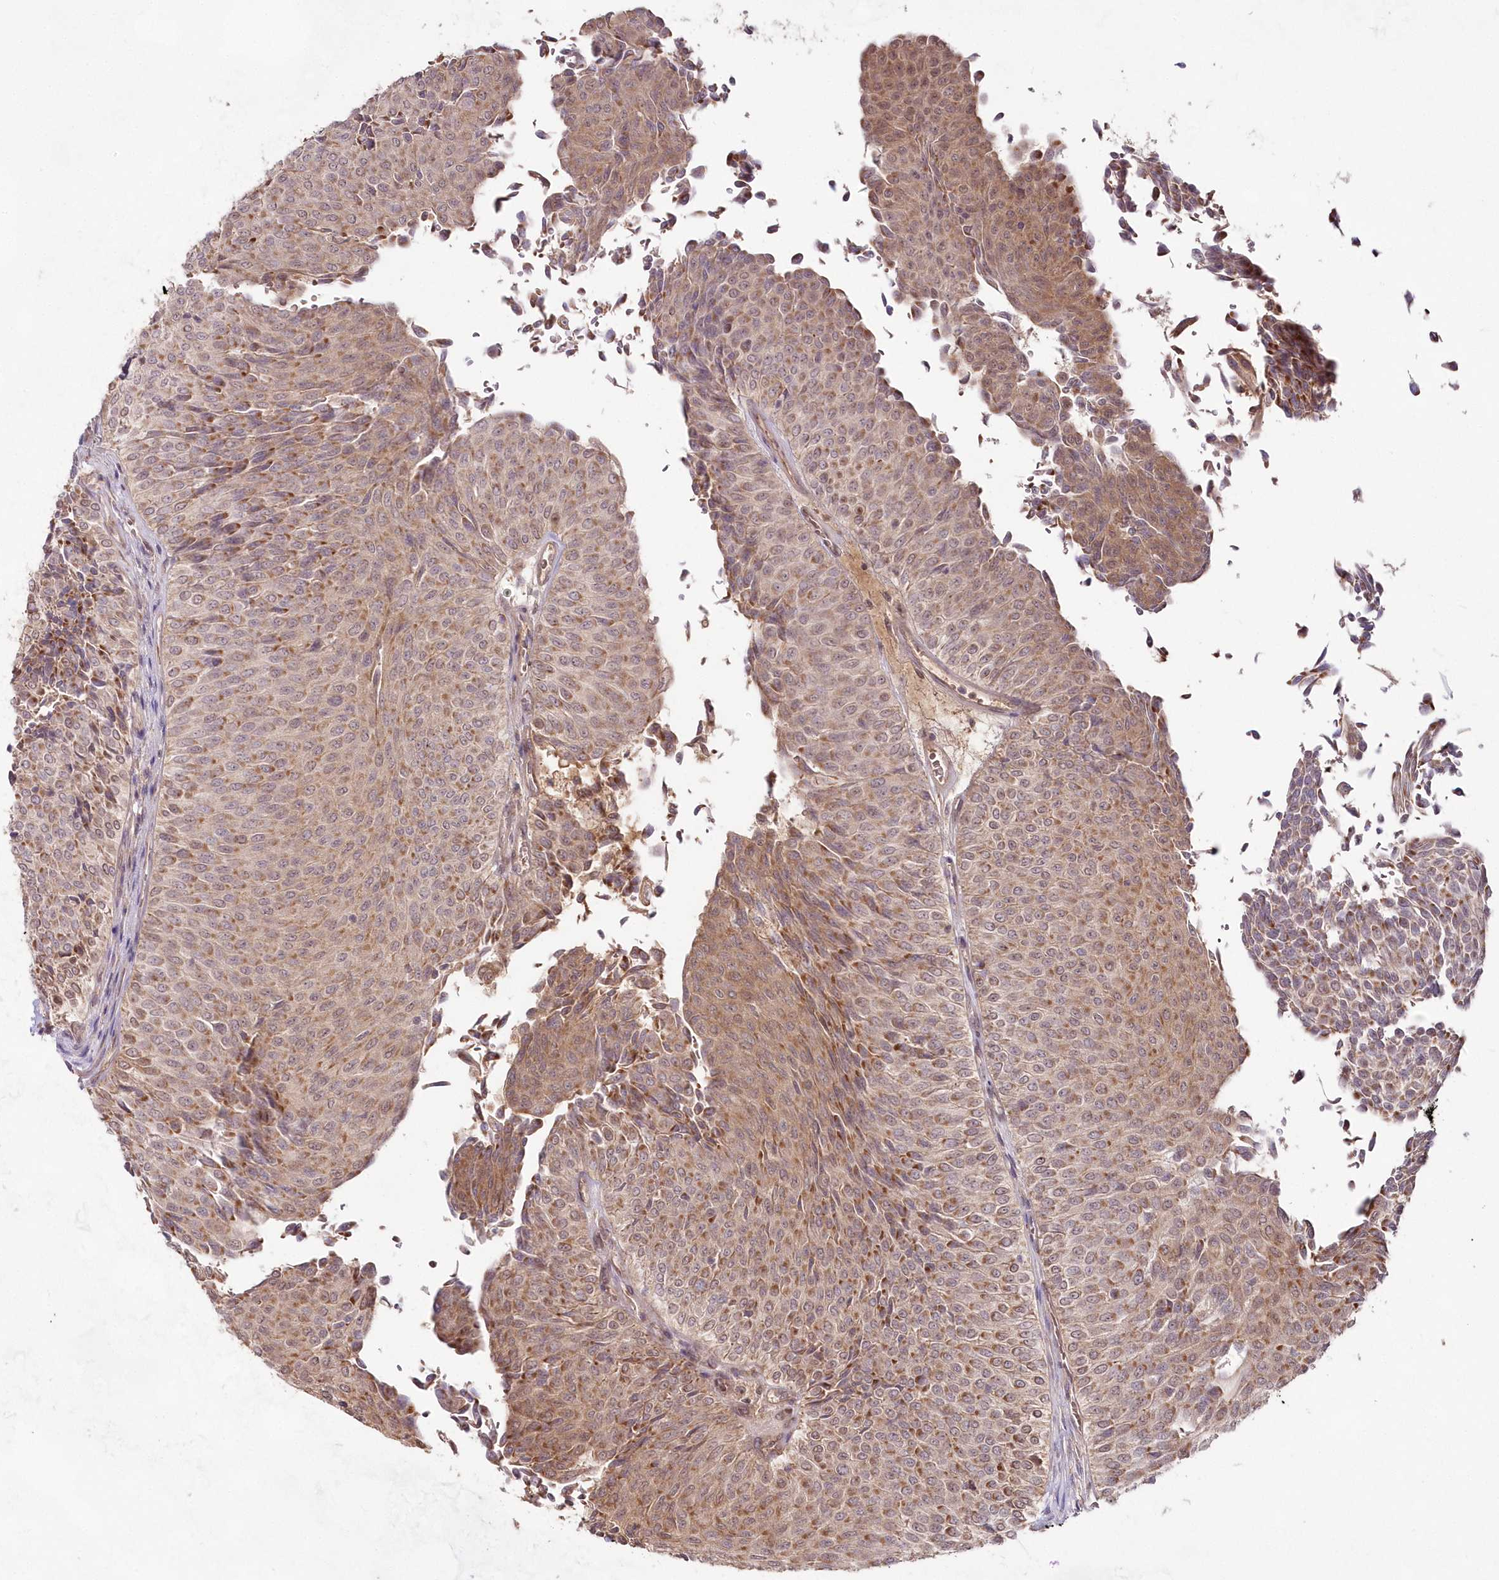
{"staining": {"intensity": "moderate", "quantity": ">75%", "location": "cytoplasmic/membranous"}, "tissue": "urothelial cancer", "cell_type": "Tumor cells", "image_type": "cancer", "snomed": [{"axis": "morphology", "description": "Urothelial carcinoma, Low grade"}, {"axis": "topography", "description": "Urinary bladder"}], "caption": "Tumor cells reveal medium levels of moderate cytoplasmic/membranous expression in about >75% of cells in urothelial carcinoma (low-grade).", "gene": "IMPA1", "patient": {"sex": "male", "age": 78}}